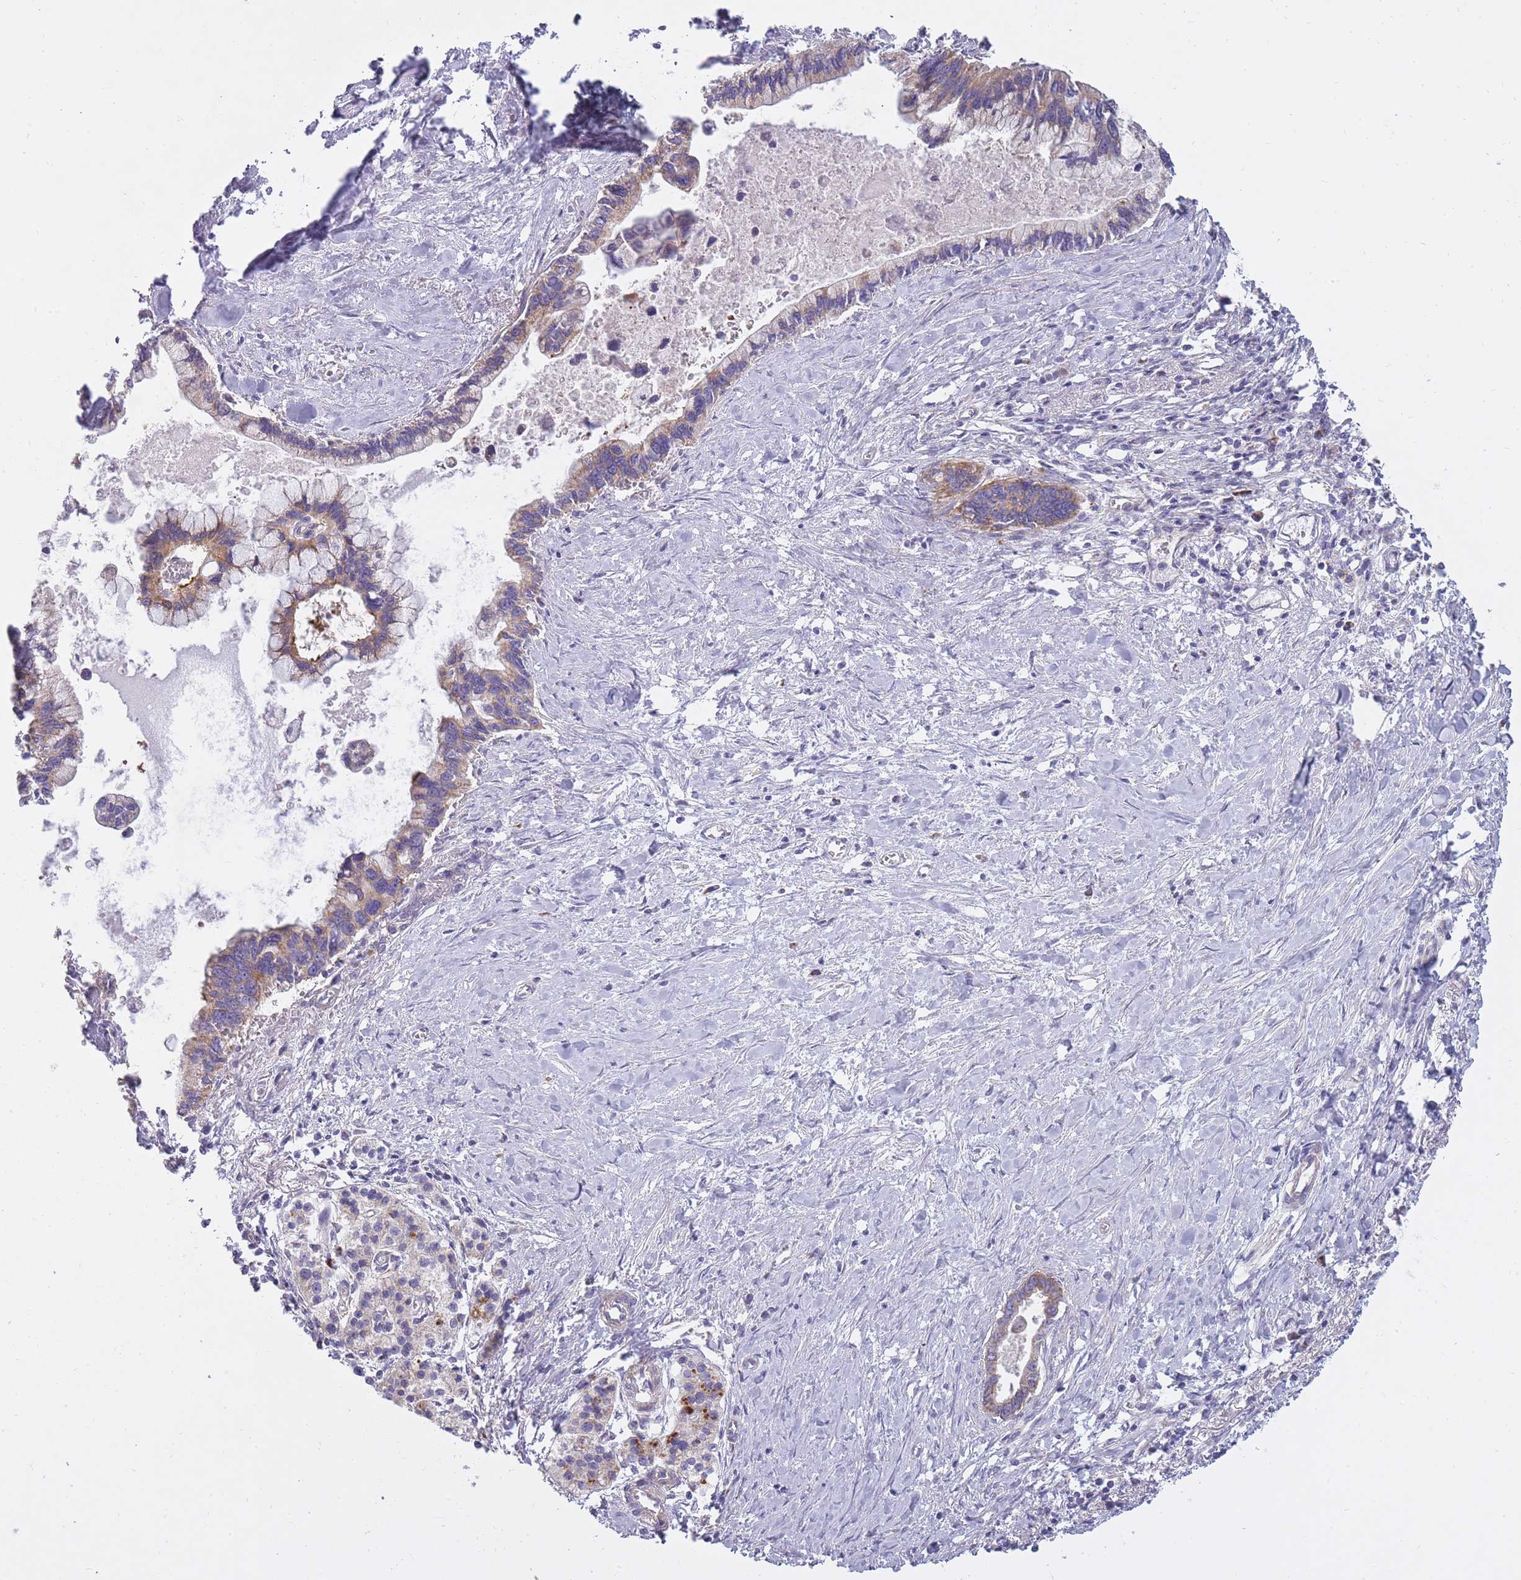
{"staining": {"intensity": "weak", "quantity": "25%-75%", "location": "cytoplasmic/membranous"}, "tissue": "pancreatic cancer", "cell_type": "Tumor cells", "image_type": "cancer", "snomed": [{"axis": "morphology", "description": "Adenocarcinoma, NOS"}, {"axis": "topography", "description": "Pancreas"}], "caption": "Pancreatic cancer (adenocarcinoma) was stained to show a protein in brown. There is low levels of weak cytoplasmic/membranous positivity in approximately 25%-75% of tumor cells. Nuclei are stained in blue.", "gene": "ALKBH4", "patient": {"sex": "female", "age": 83}}